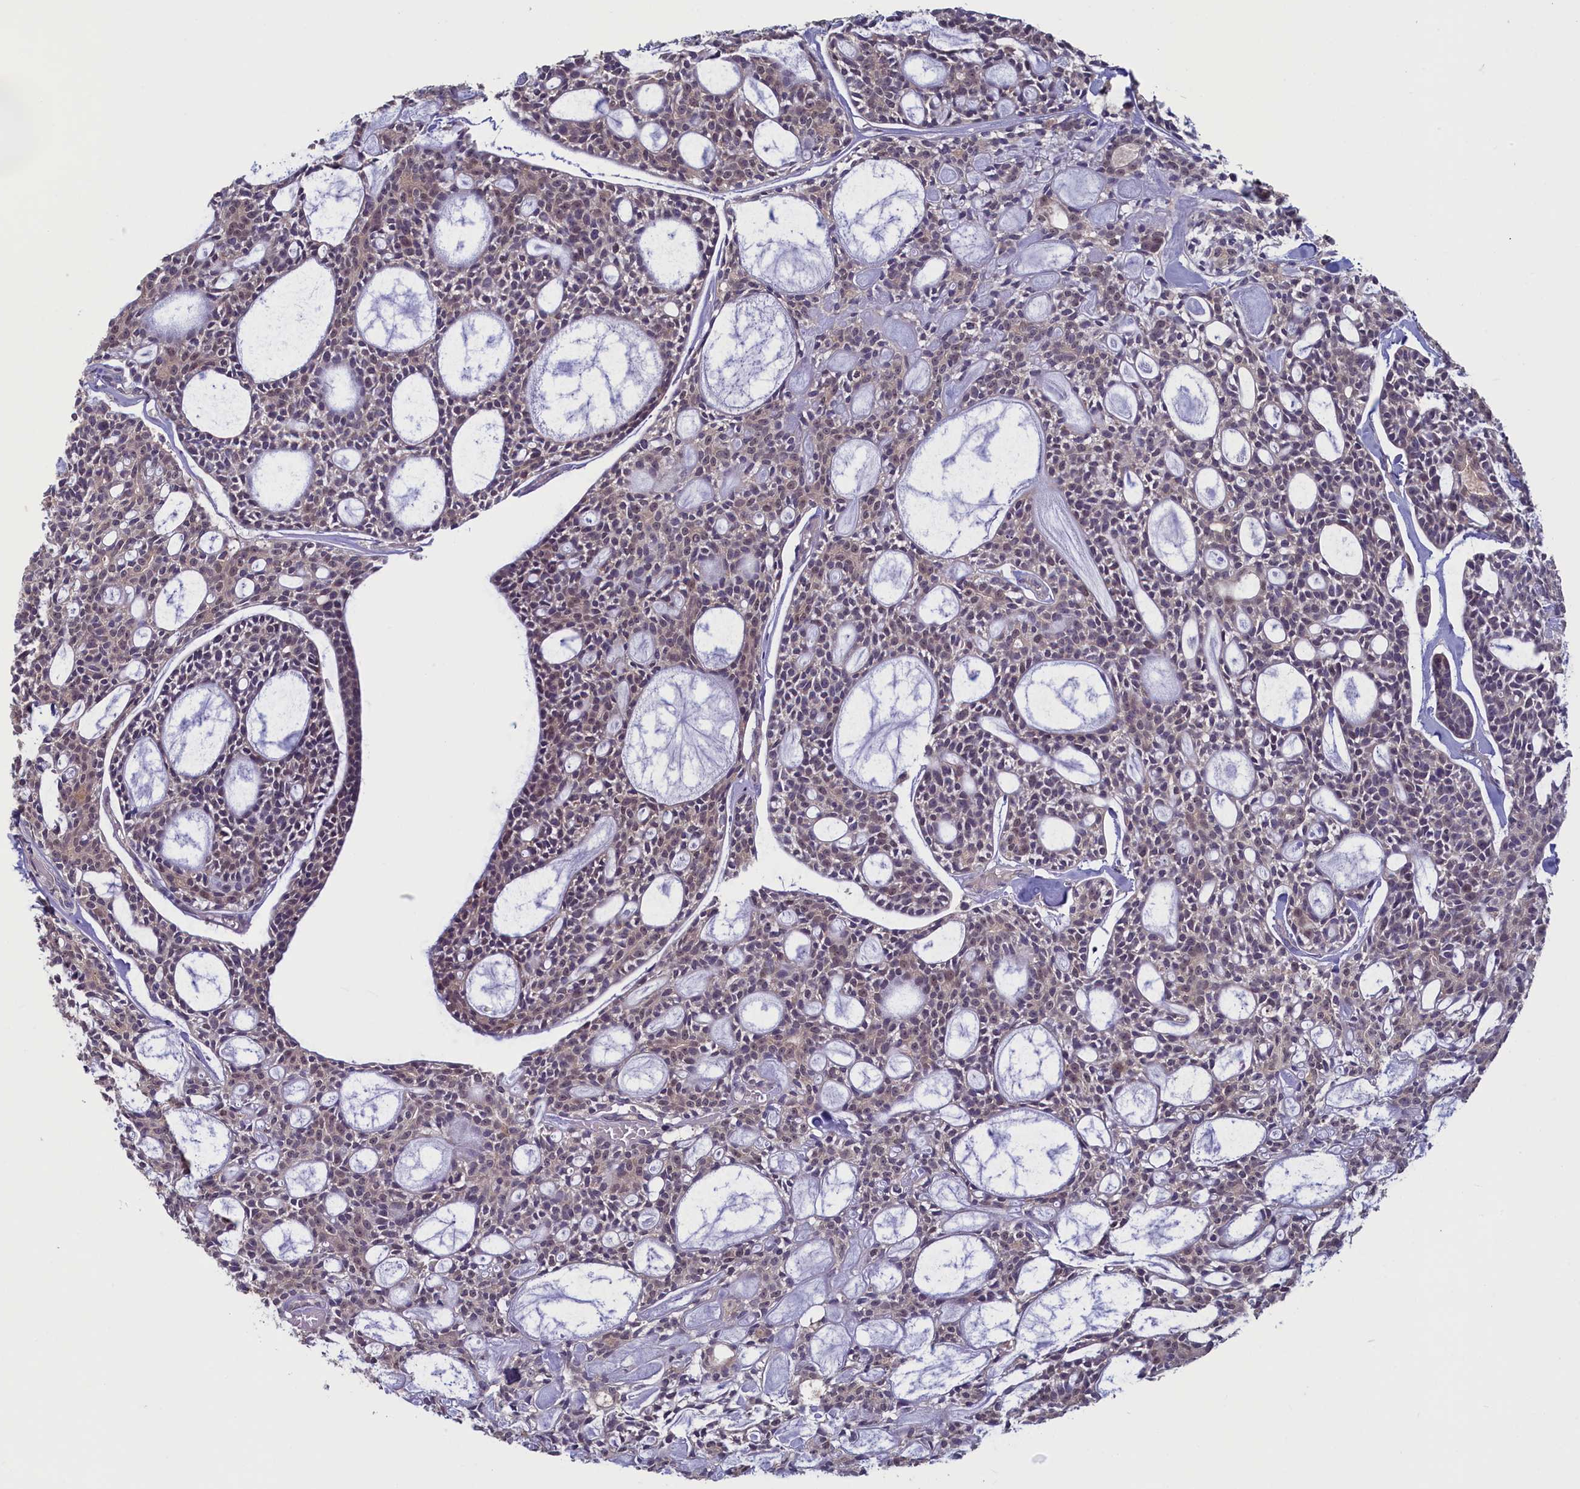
{"staining": {"intensity": "weak", "quantity": "<25%", "location": "nuclear"}, "tissue": "head and neck cancer", "cell_type": "Tumor cells", "image_type": "cancer", "snomed": [{"axis": "morphology", "description": "Adenocarcinoma, NOS"}, {"axis": "topography", "description": "Salivary gland"}, {"axis": "topography", "description": "Head-Neck"}], "caption": "There is no significant positivity in tumor cells of head and neck adenocarcinoma.", "gene": "UCHL3", "patient": {"sex": "male", "age": 55}}